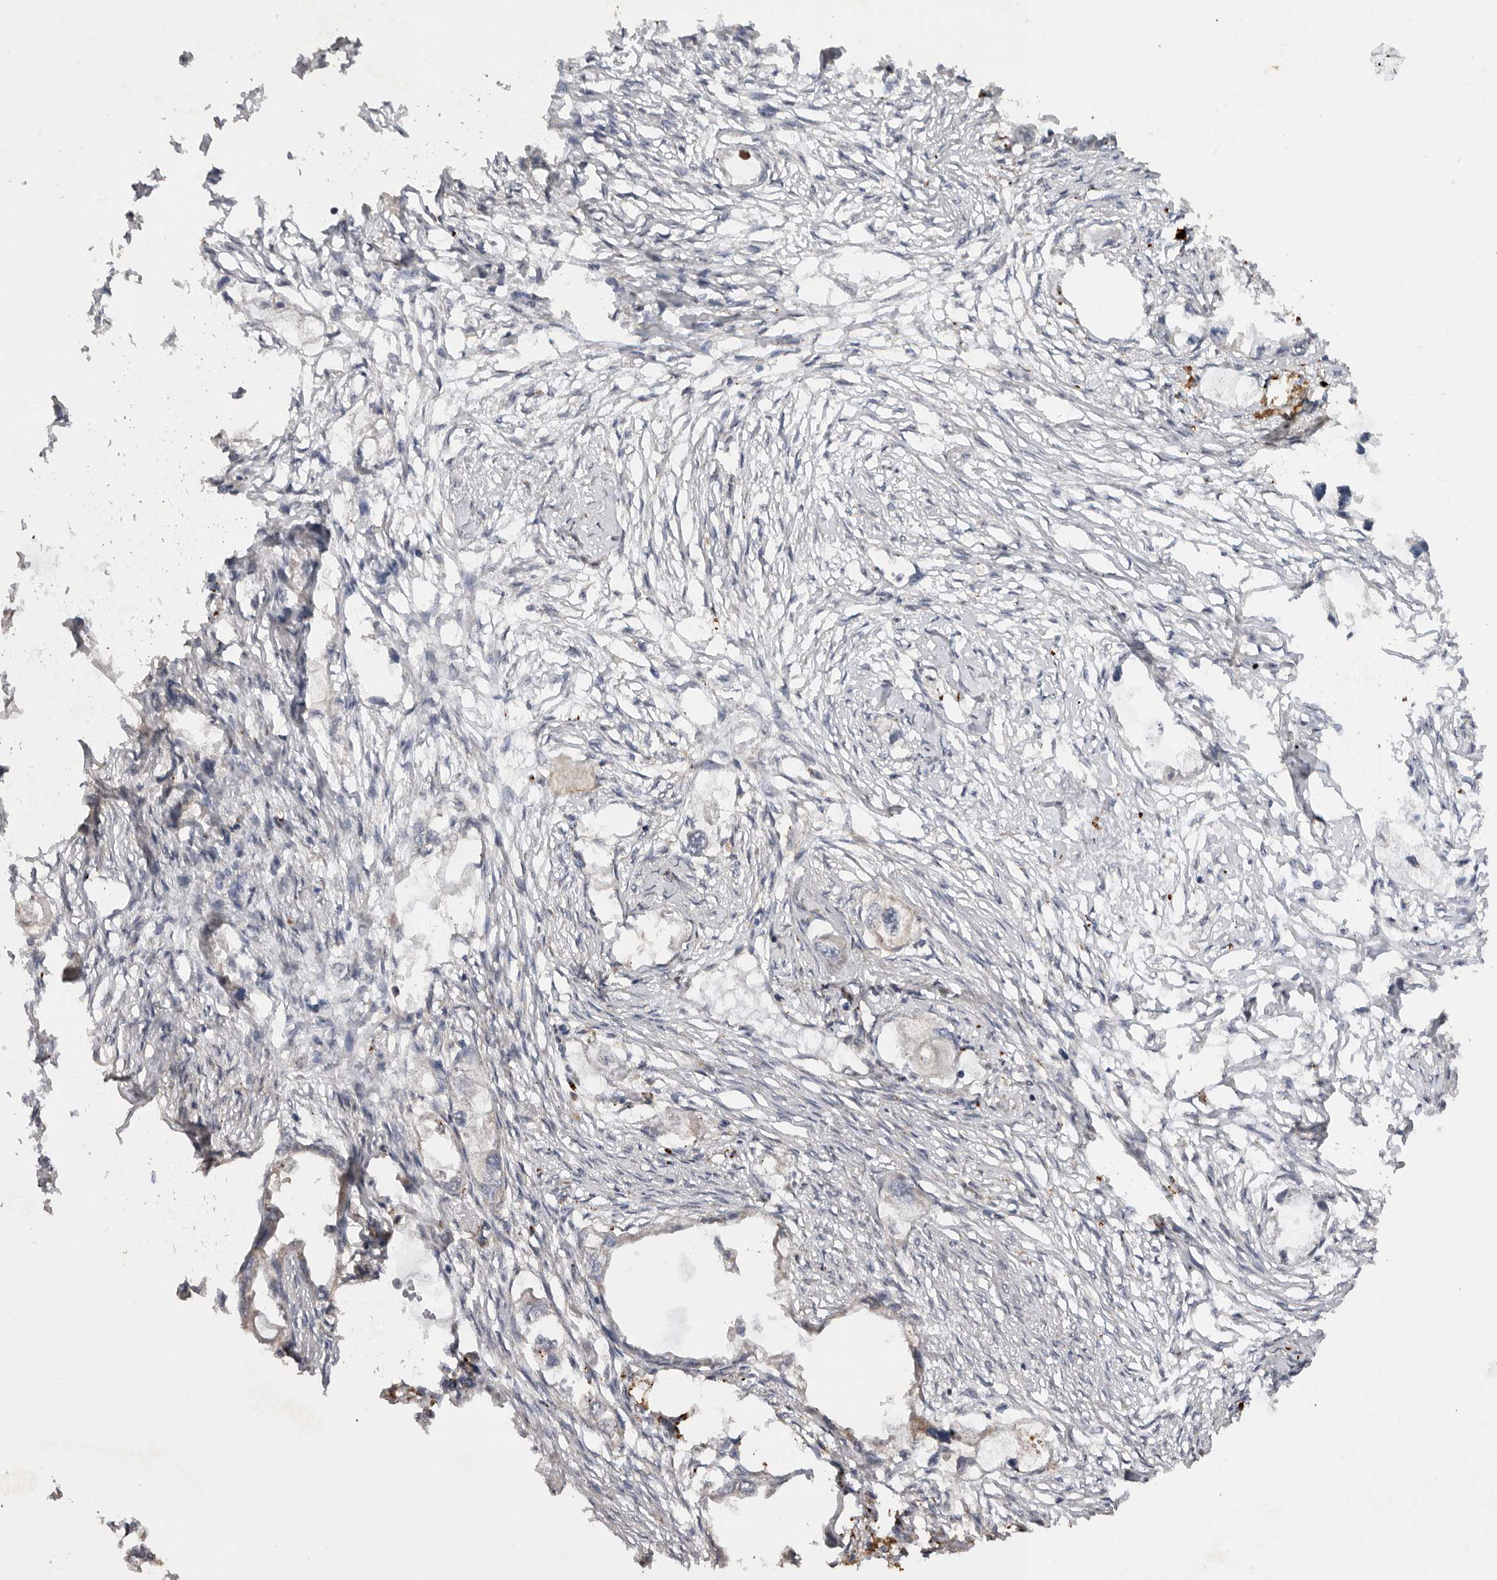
{"staining": {"intensity": "negative", "quantity": "none", "location": "none"}, "tissue": "endometrial cancer", "cell_type": "Tumor cells", "image_type": "cancer", "snomed": [{"axis": "morphology", "description": "Adenocarcinoma, NOS"}, {"axis": "morphology", "description": "Adenocarcinoma, metastatic, NOS"}, {"axis": "topography", "description": "Adipose tissue"}, {"axis": "topography", "description": "Endometrium"}], "caption": "IHC of endometrial cancer (adenocarcinoma) reveals no expression in tumor cells. The staining was performed using DAB to visualize the protein expression in brown, while the nuclei were stained in blue with hematoxylin (Magnification: 20x).", "gene": "PODXL2", "patient": {"sex": "female", "age": 67}}